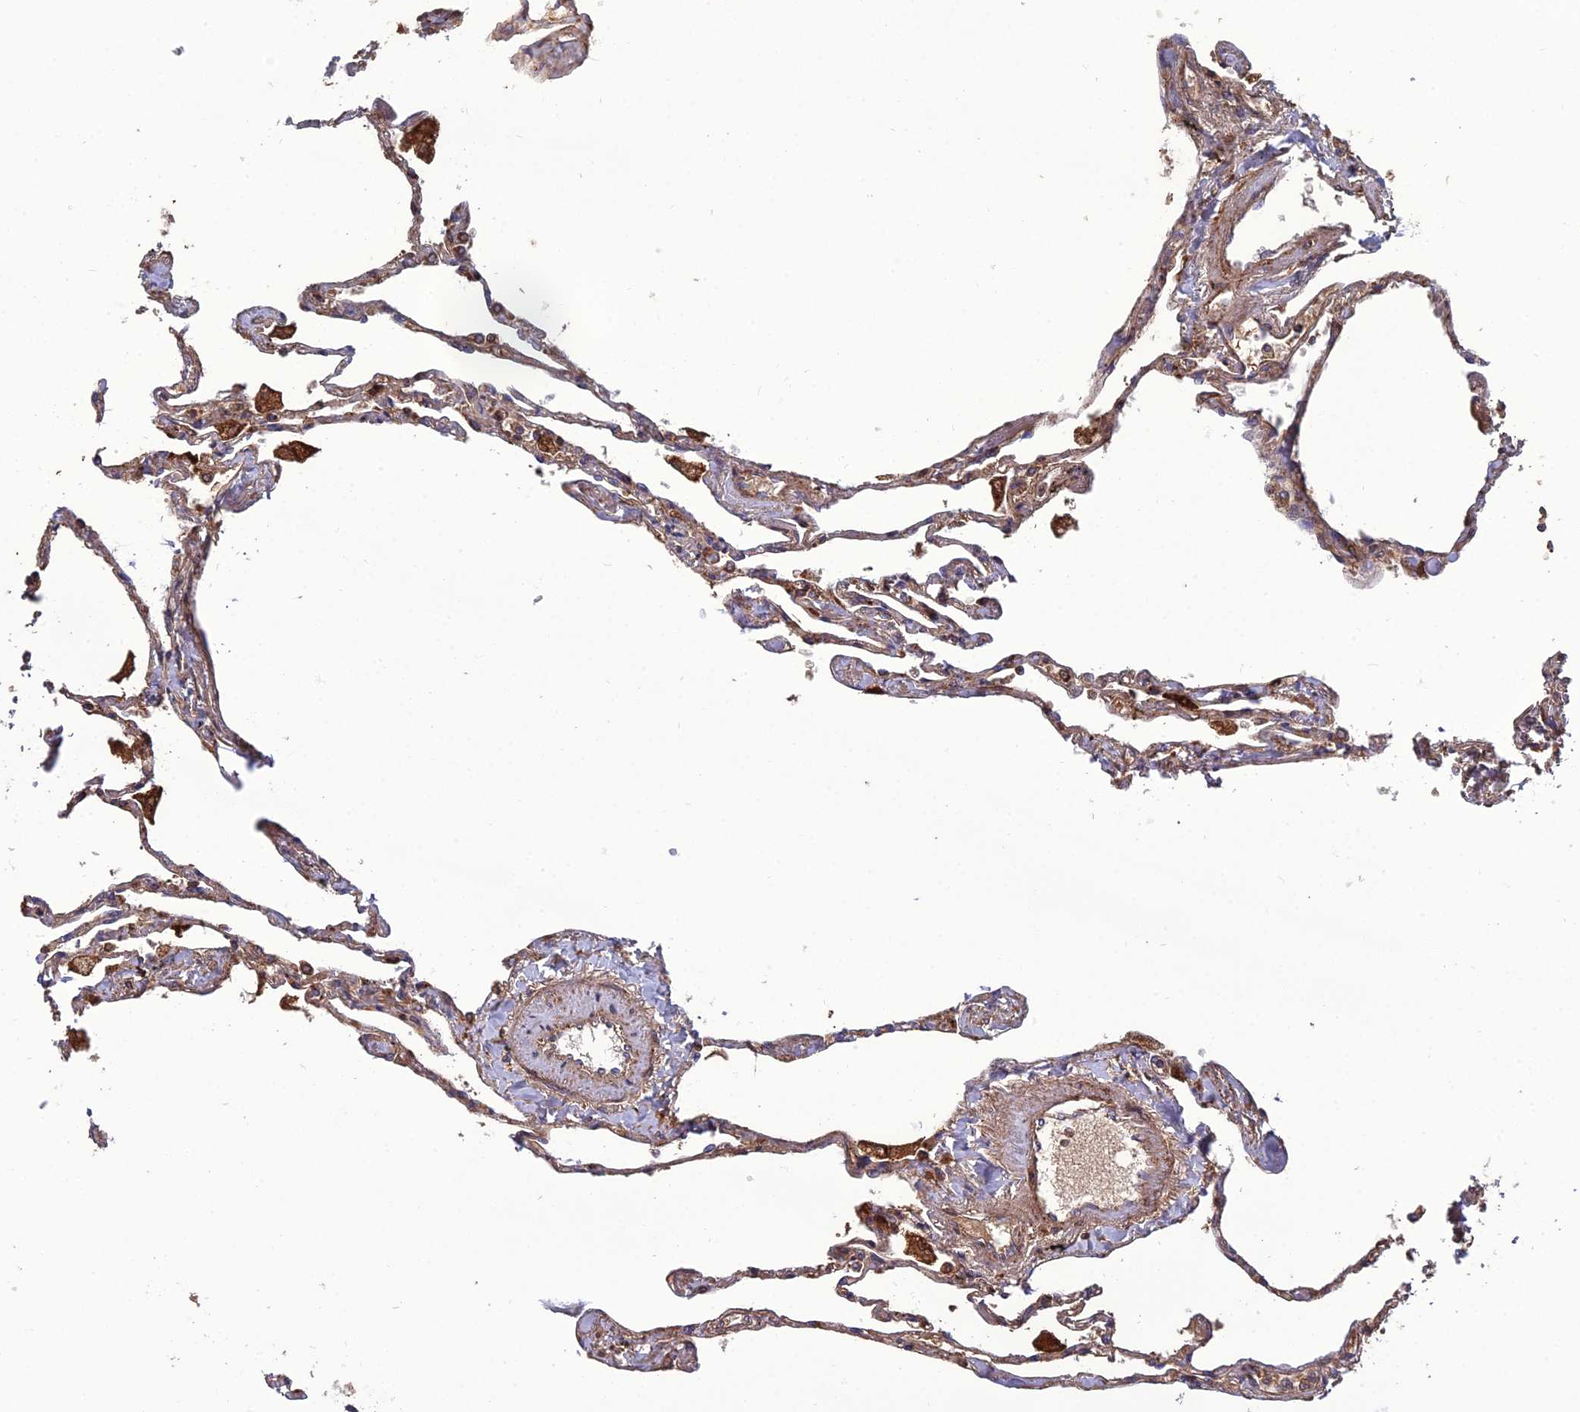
{"staining": {"intensity": "moderate", "quantity": ">75%", "location": "cytoplasmic/membranous"}, "tissue": "lung", "cell_type": "Alveolar cells", "image_type": "normal", "snomed": [{"axis": "morphology", "description": "Normal tissue, NOS"}, {"axis": "topography", "description": "Lung"}], "caption": "High-power microscopy captured an IHC photomicrograph of unremarkable lung, revealing moderate cytoplasmic/membranous positivity in about >75% of alveolar cells. The protein of interest is stained brown, and the nuclei are stained in blue (DAB (3,3'-diaminobenzidine) IHC with brightfield microscopy, high magnification).", "gene": "LNPEP", "patient": {"sex": "female", "age": 67}}